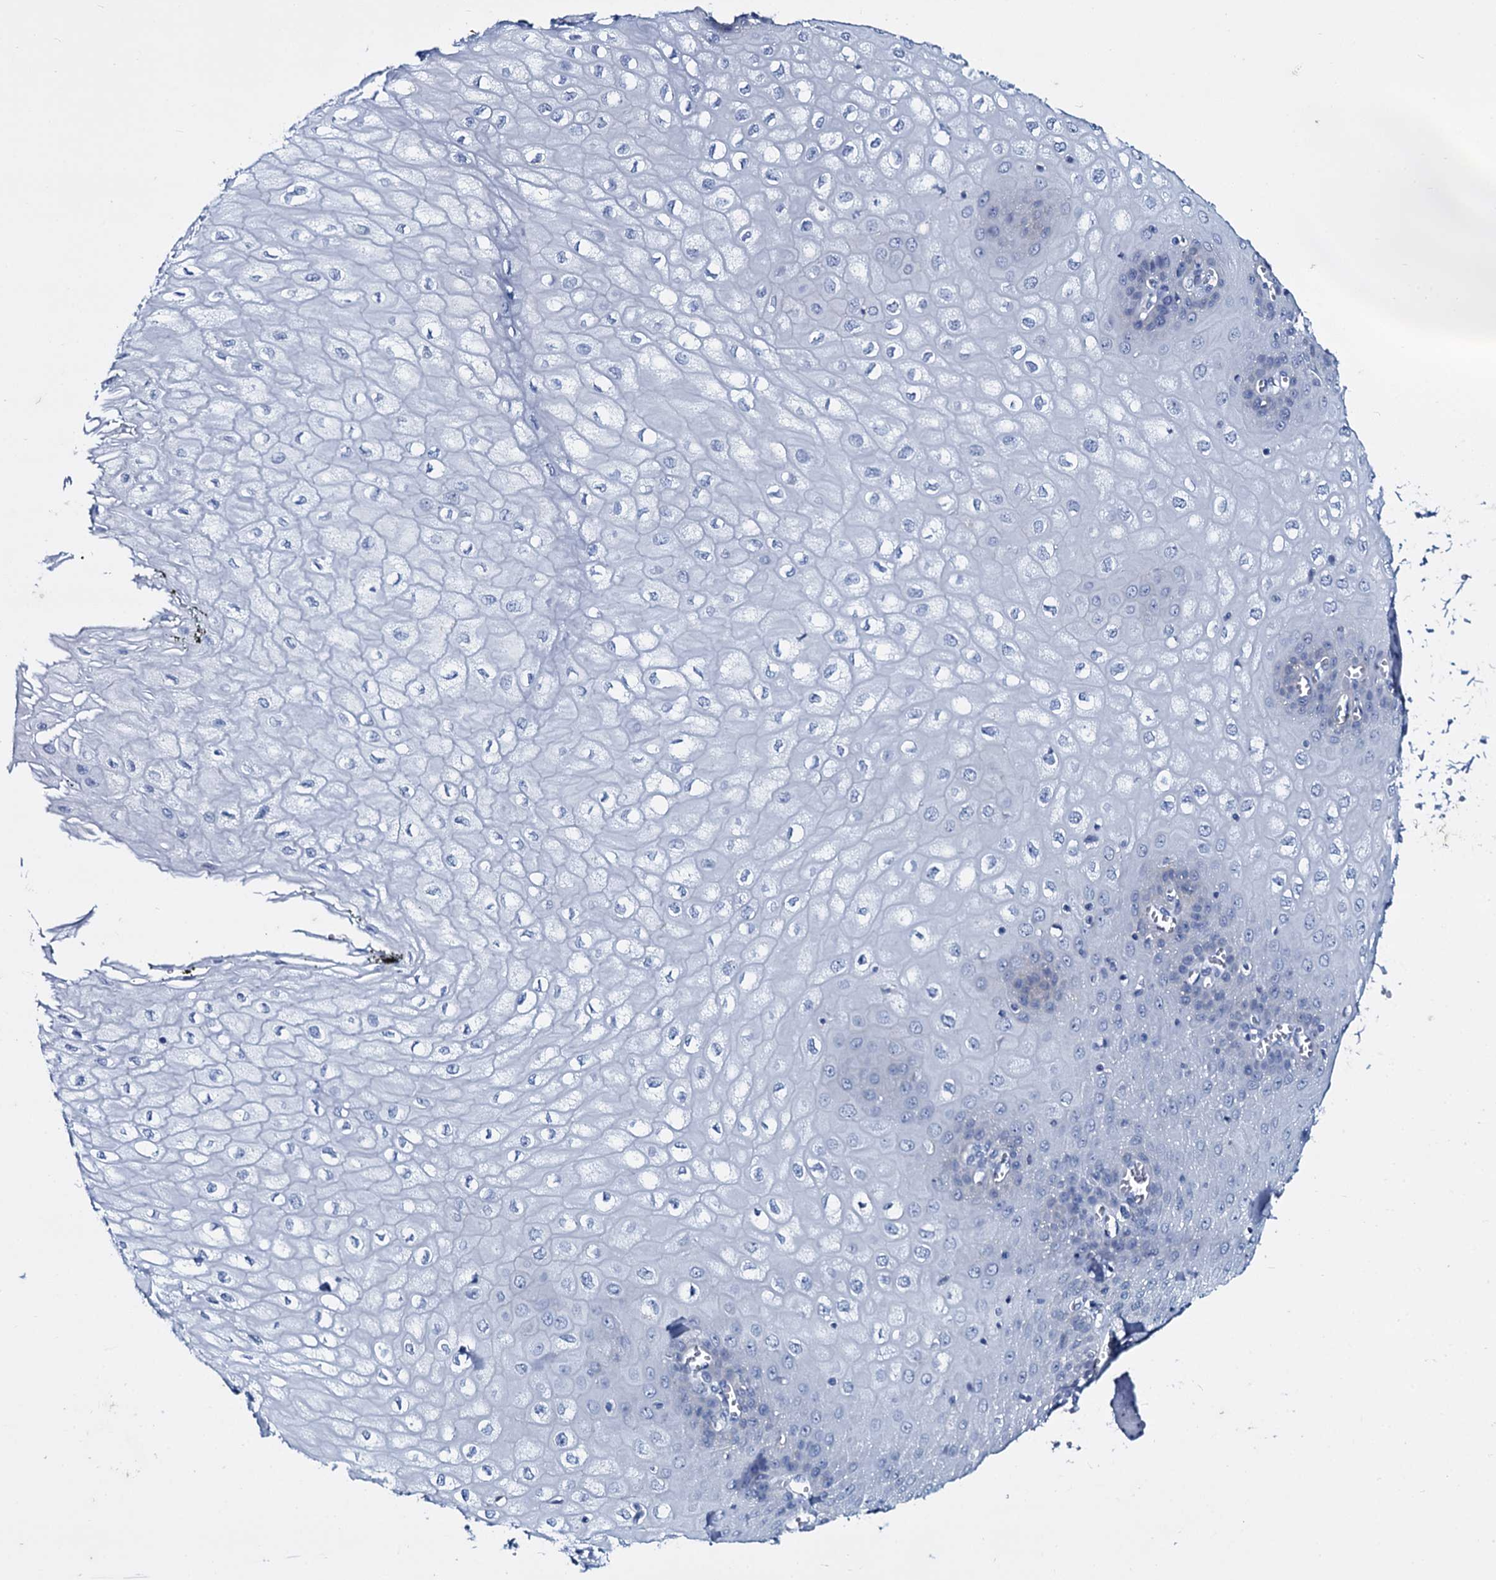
{"staining": {"intensity": "negative", "quantity": "none", "location": "none"}, "tissue": "esophagus", "cell_type": "Squamous epithelial cells", "image_type": "normal", "snomed": [{"axis": "morphology", "description": "Normal tissue, NOS"}, {"axis": "topography", "description": "Esophagus"}], "caption": "High power microscopy photomicrograph of an immunohistochemistry (IHC) photomicrograph of benign esophagus, revealing no significant staining in squamous epithelial cells. The staining was performed using DAB (3,3'-diaminobenzidine) to visualize the protein expression in brown, while the nuclei were stained in blue with hematoxylin (Magnification: 20x).", "gene": "SLC4A7", "patient": {"sex": "male", "age": 60}}